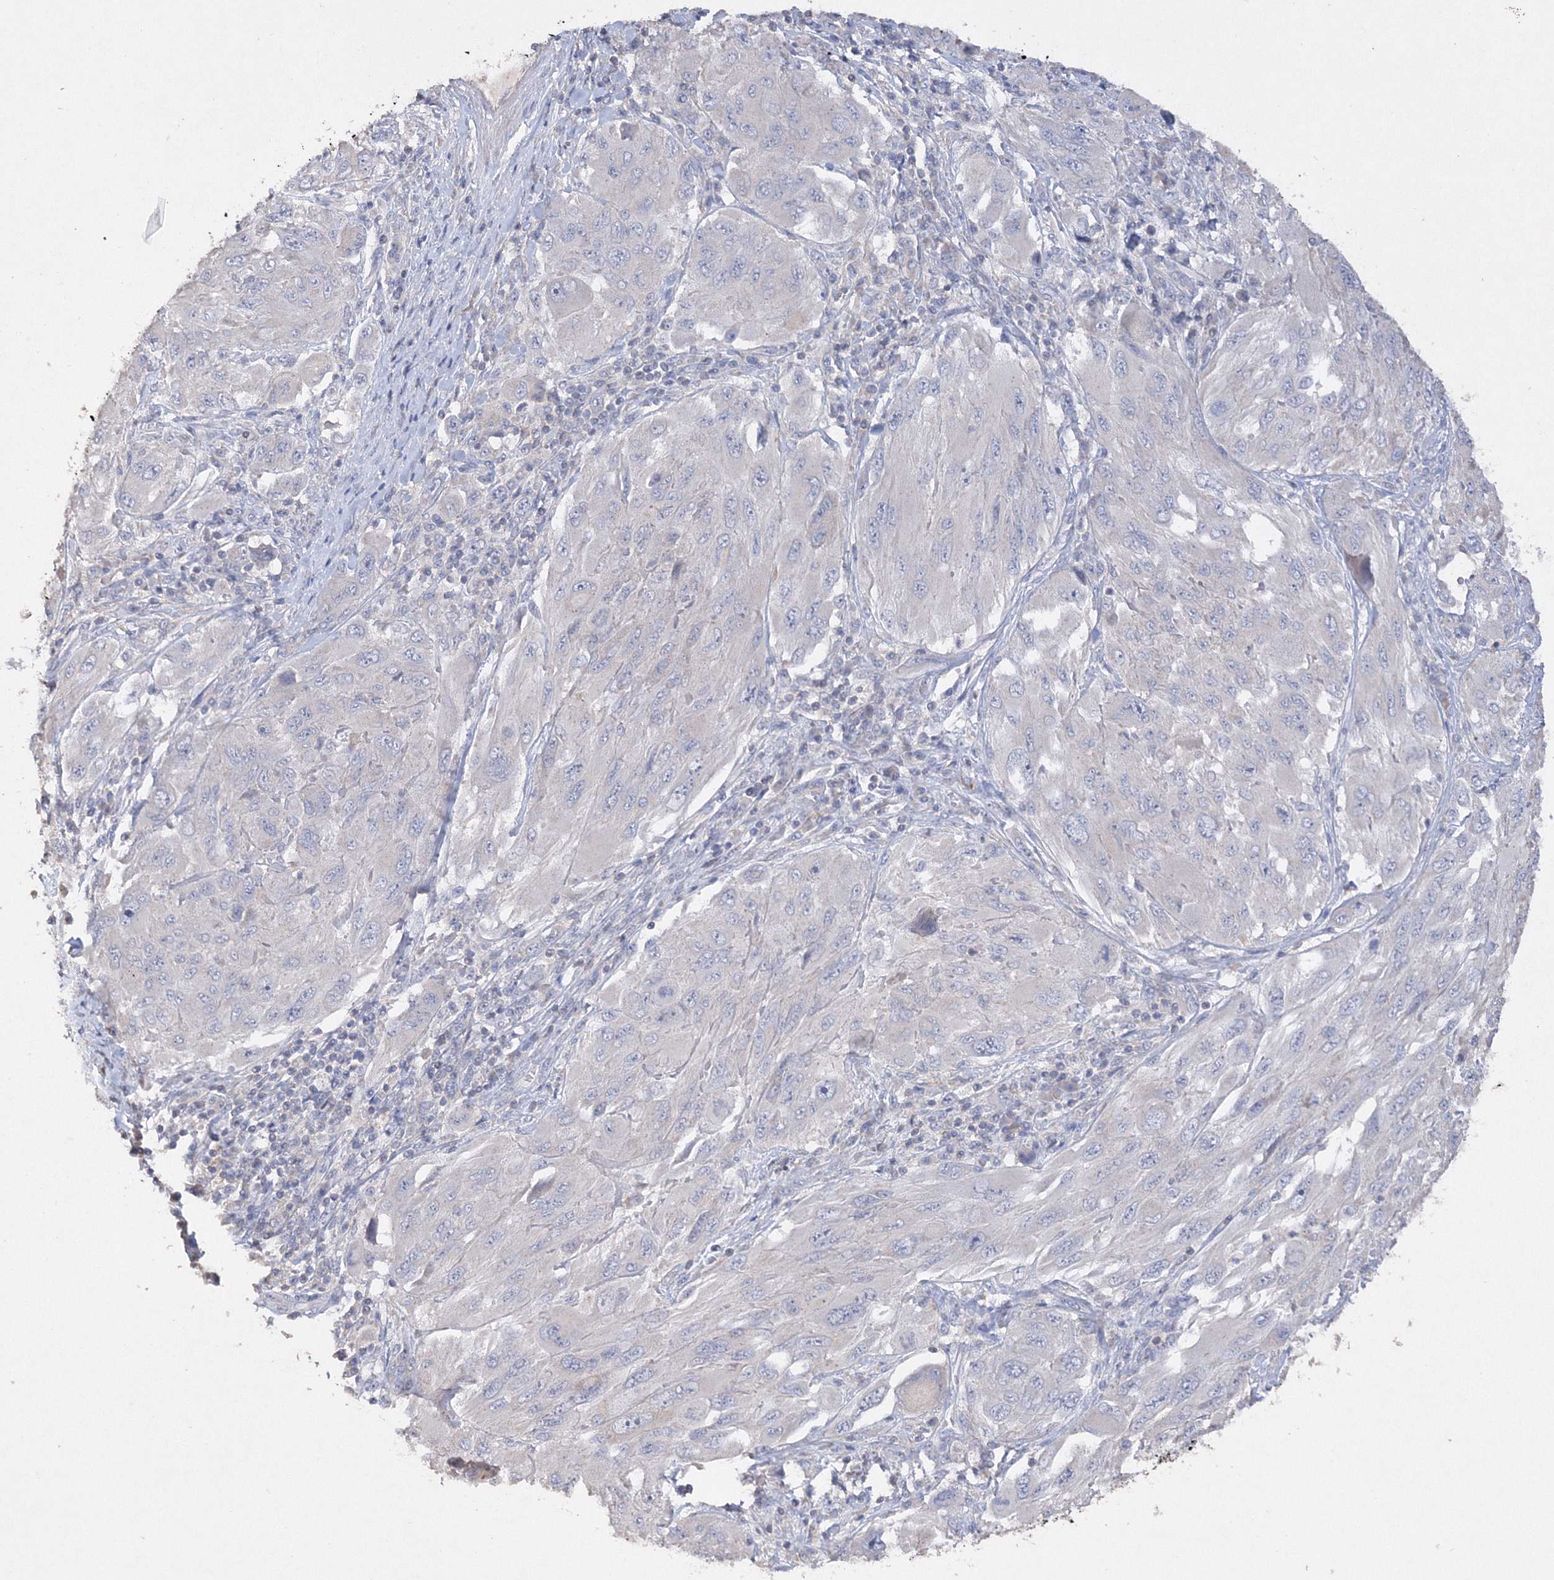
{"staining": {"intensity": "negative", "quantity": "none", "location": "none"}, "tissue": "melanoma", "cell_type": "Tumor cells", "image_type": "cancer", "snomed": [{"axis": "morphology", "description": "Malignant melanoma, NOS"}, {"axis": "topography", "description": "Skin"}], "caption": "Photomicrograph shows no protein expression in tumor cells of malignant melanoma tissue. (DAB immunohistochemistry (IHC) with hematoxylin counter stain).", "gene": "GLS", "patient": {"sex": "female", "age": 91}}